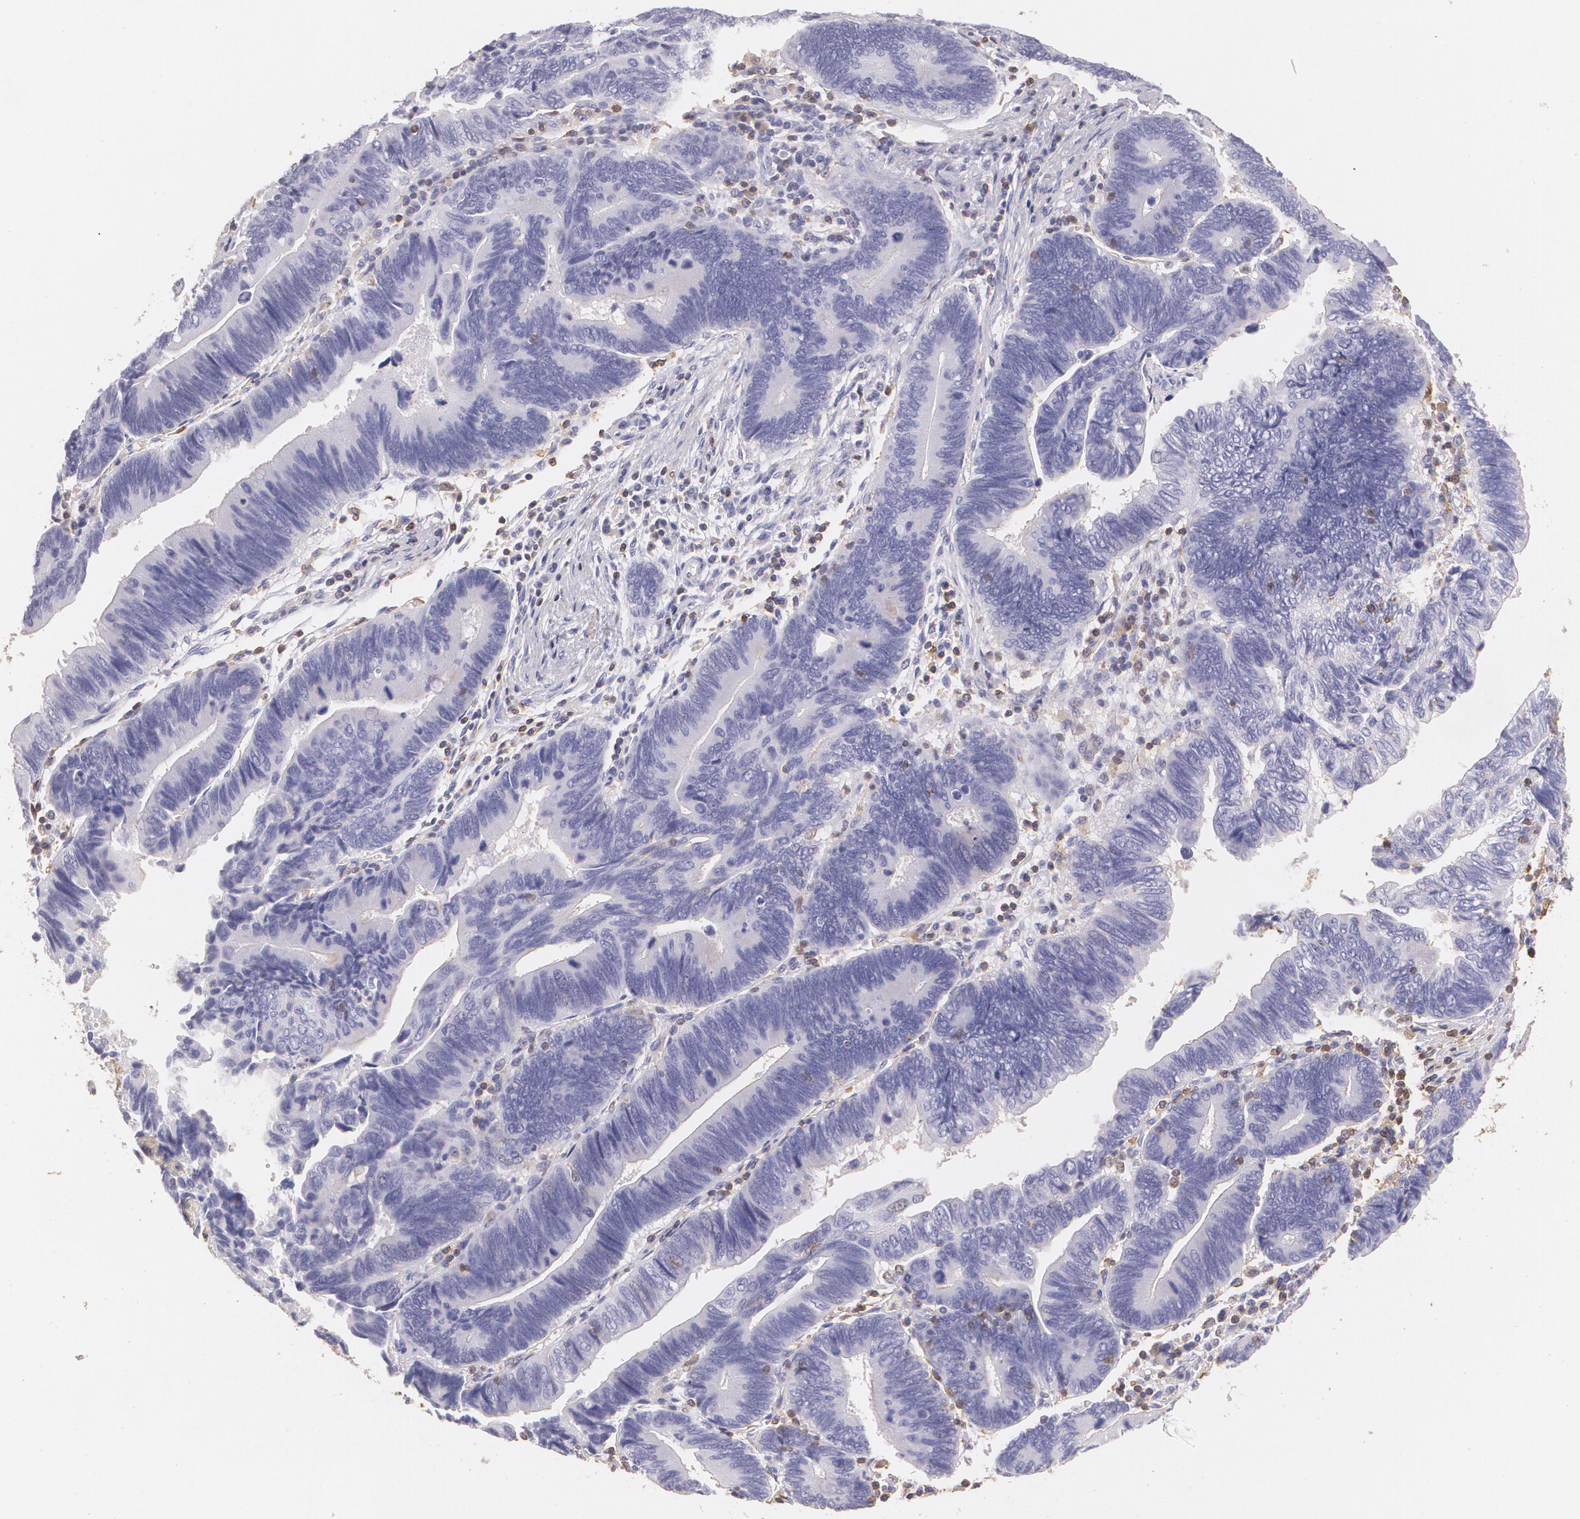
{"staining": {"intensity": "negative", "quantity": "none", "location": "none"}, "tissue": "pancreatic cancer", "cell_type": "Tumor cells", "image_type": "cancer", "snomed": [{"axis": "morphology", "description": "Adenocarcinoma, NOS"}, {"axis": "topography", "description": "Pancreas"}], "caption": "Immunohistochemistry photomicrograph of human pancreatic cancer stained for a protein (brown), which reveals no staining in tumor cells. (DAB (3,3'-diaminobenzidine) immunohistochemistry (IHC), high magnification).", "gene": "TGFBR1", "patient": {"sex": "female", "age": 70}}